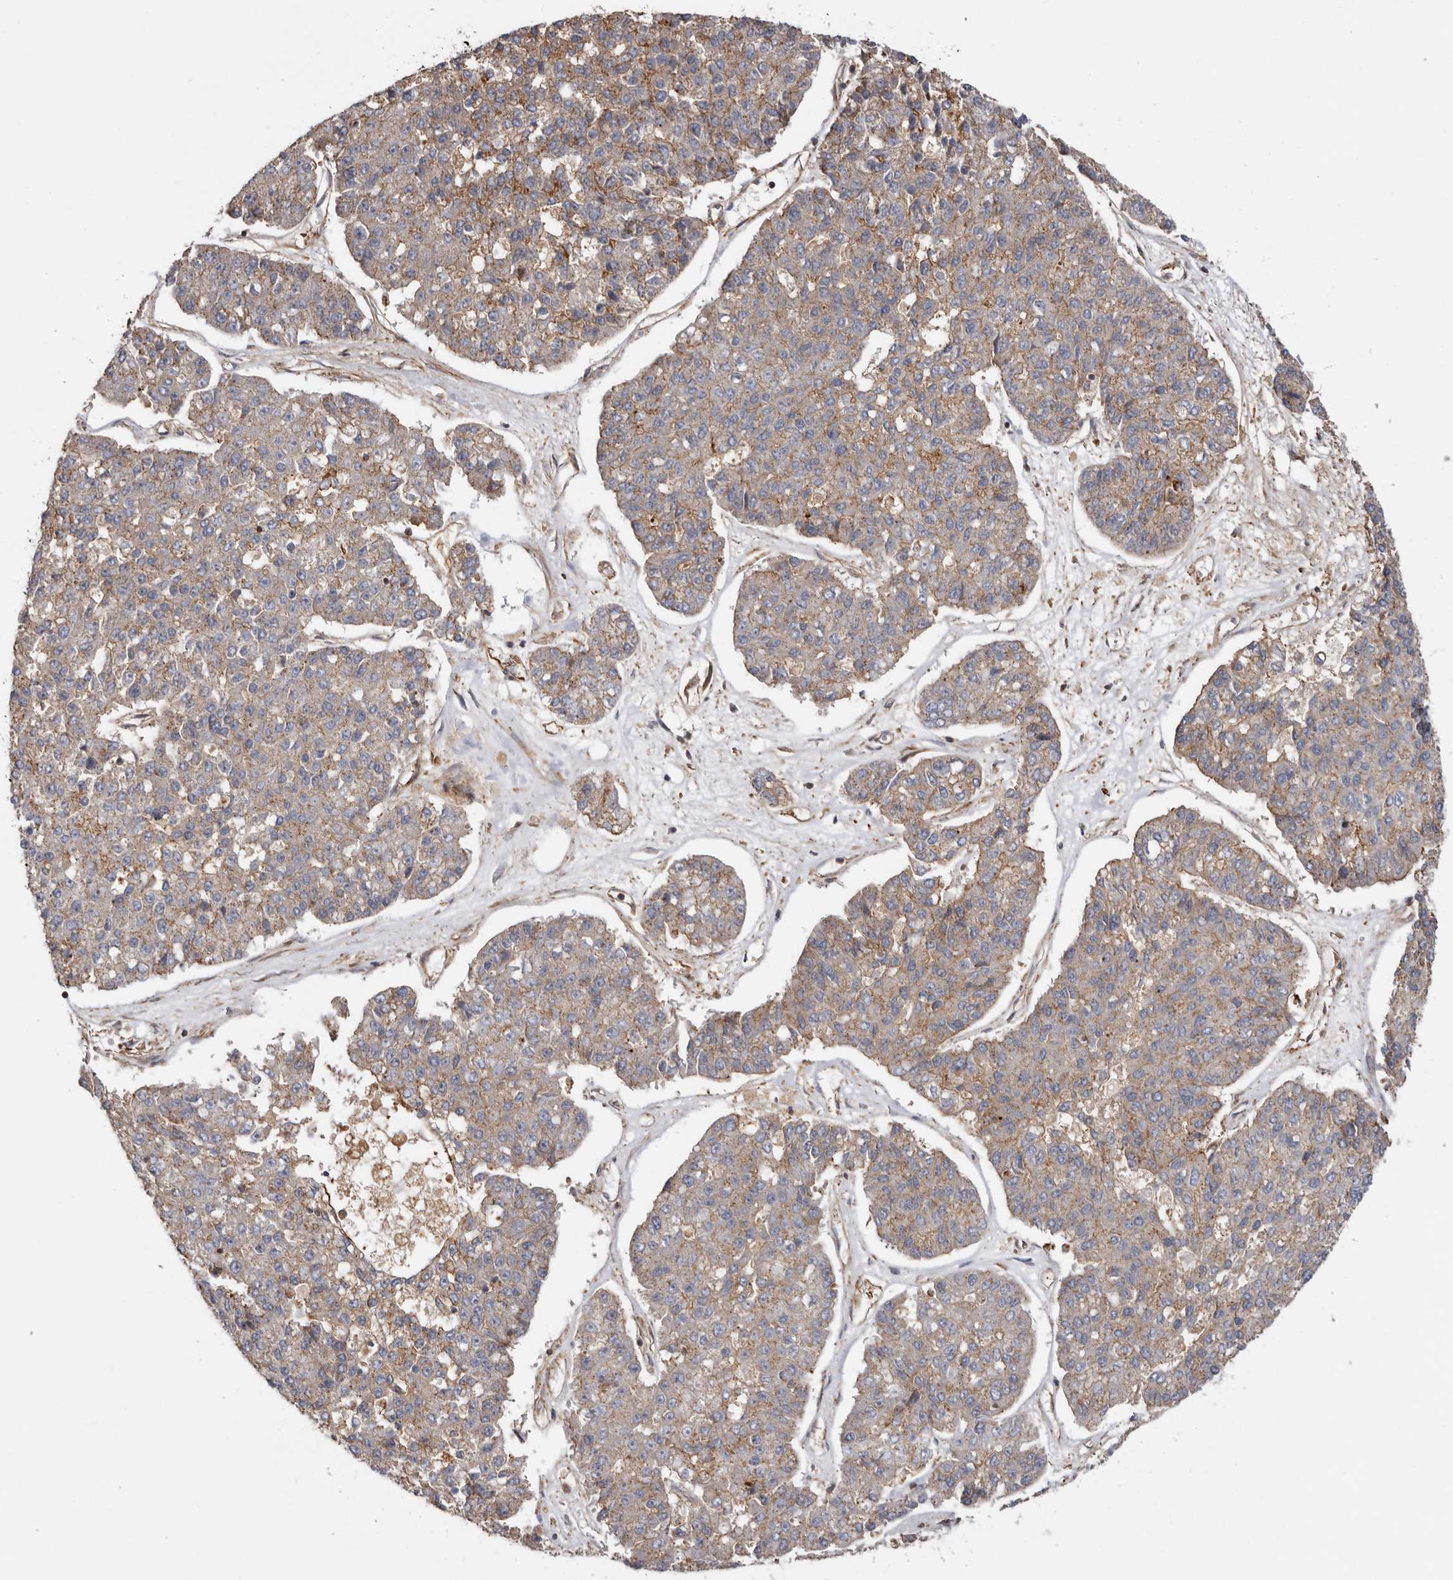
{"staining": {"intensity": "weak", "quantity": ">75%", "location": "cytoplasmic/membranous"}, "tissue": "pancreatic cancer", "cell_type": "Tumor cells", "image_type": "cancer", "snomed": [{"axis": "morphology", "description": "Adenocarcinoma, NOS"}, {"axis": "topography", "description": "Pancreas"}], "caption": "Weak cytoplasmic/membranous staining is present in about >75% of tumor cells in adenocarcinoma (pancreatic).", "gene": "TMC7", "patient": {"sex": "male", "age": 50}}